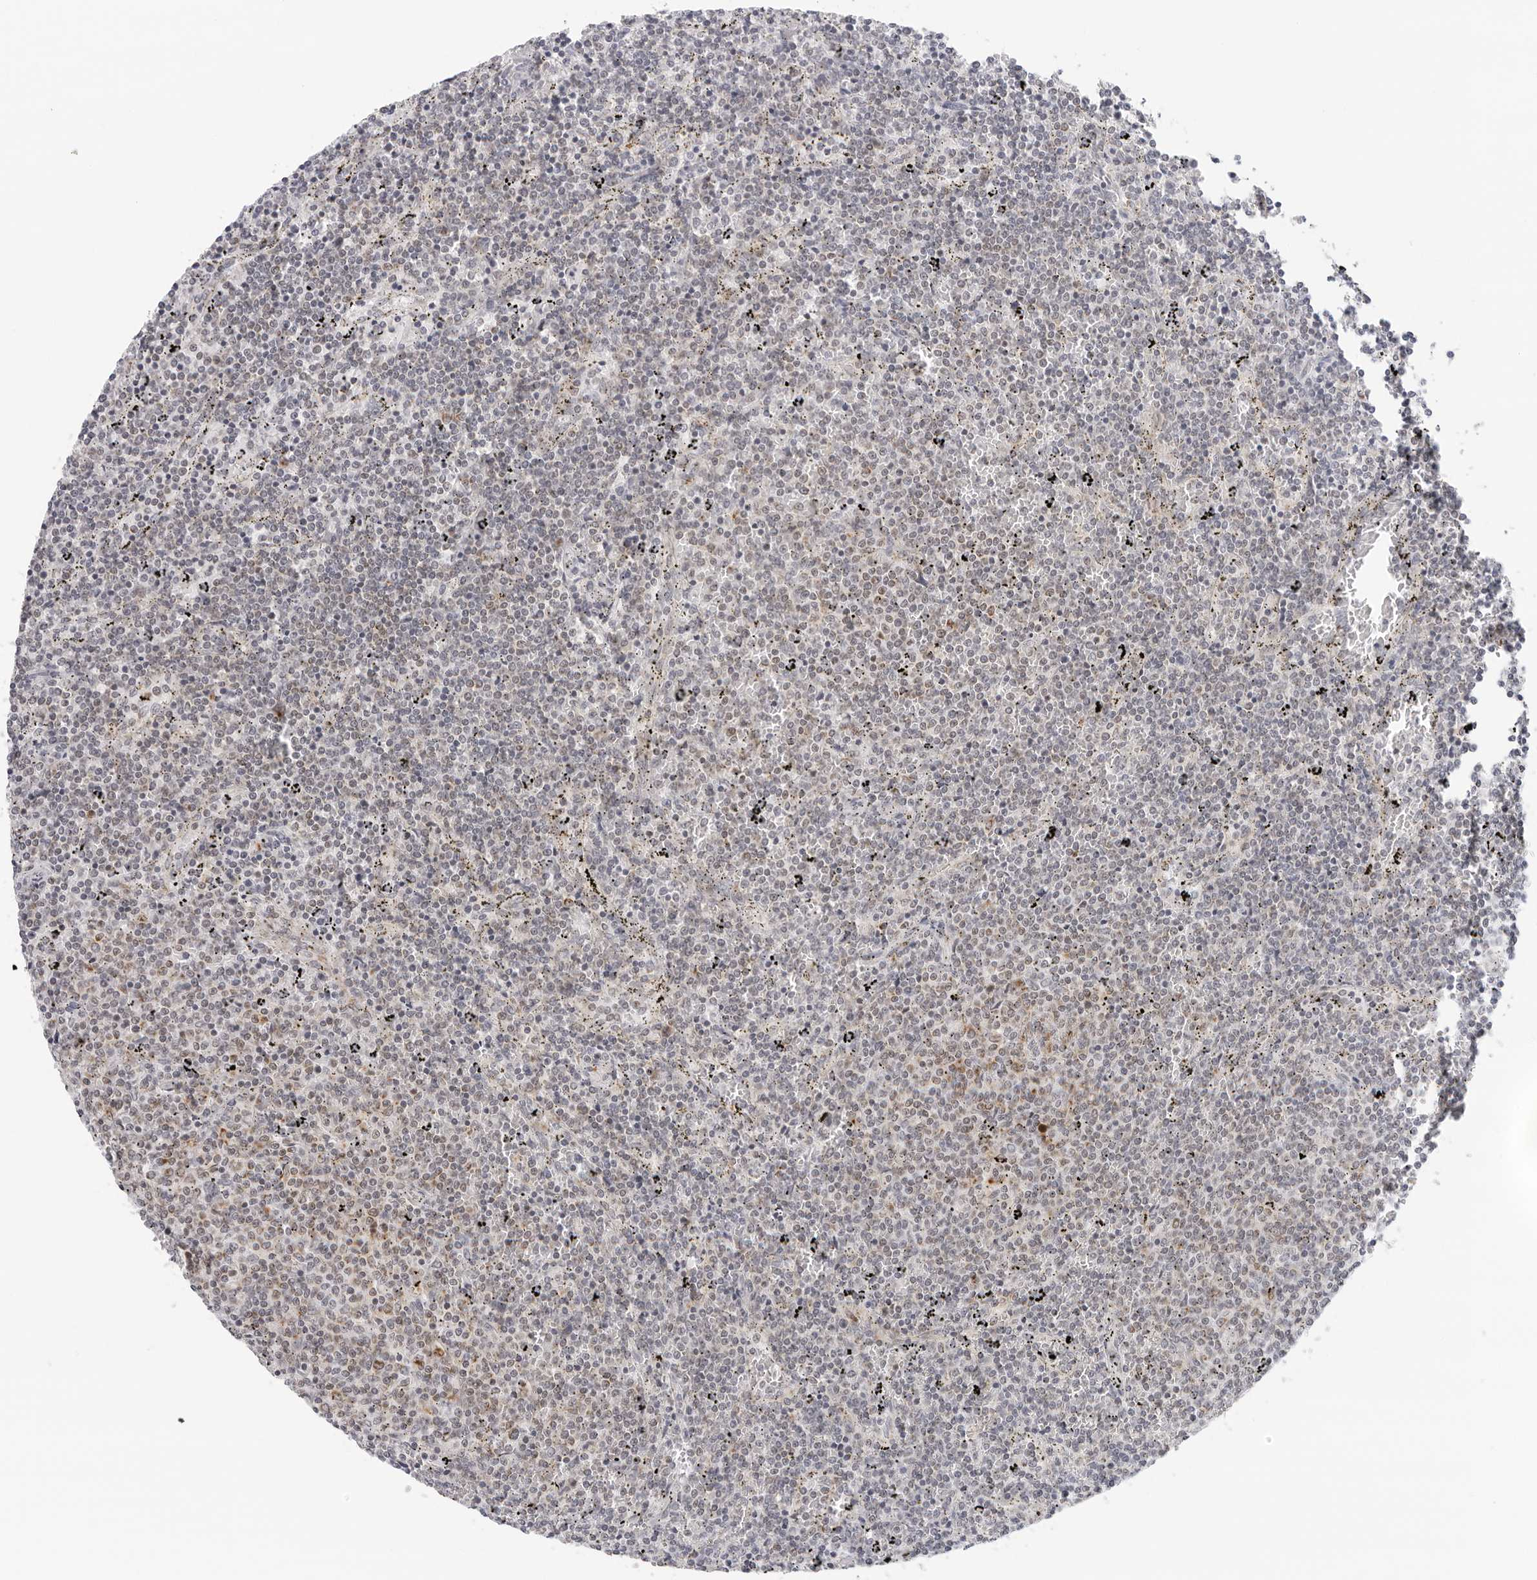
{"staining": {"intensity": "moderate", "quantity": "<25%", "location": "cytoplasmic/membranous"}, "tissue": "lymphoma", "cell_type": "Tumor cells", "image_type": "cancer", "snomed": [{"axis": "morphology", "description": "Malignant lymphoma, non-Hodgkin's type, Low grade"}, {"axis": "topography", "description": "Spleen"}], "caption": "Immunohistochemical staining of lymphoma displays moderate cytoplasmic/membranous protein staining in approximately <25% of tumor cells.", "gene": "CIART", "patient": {"sex": "female", "age": 50}}